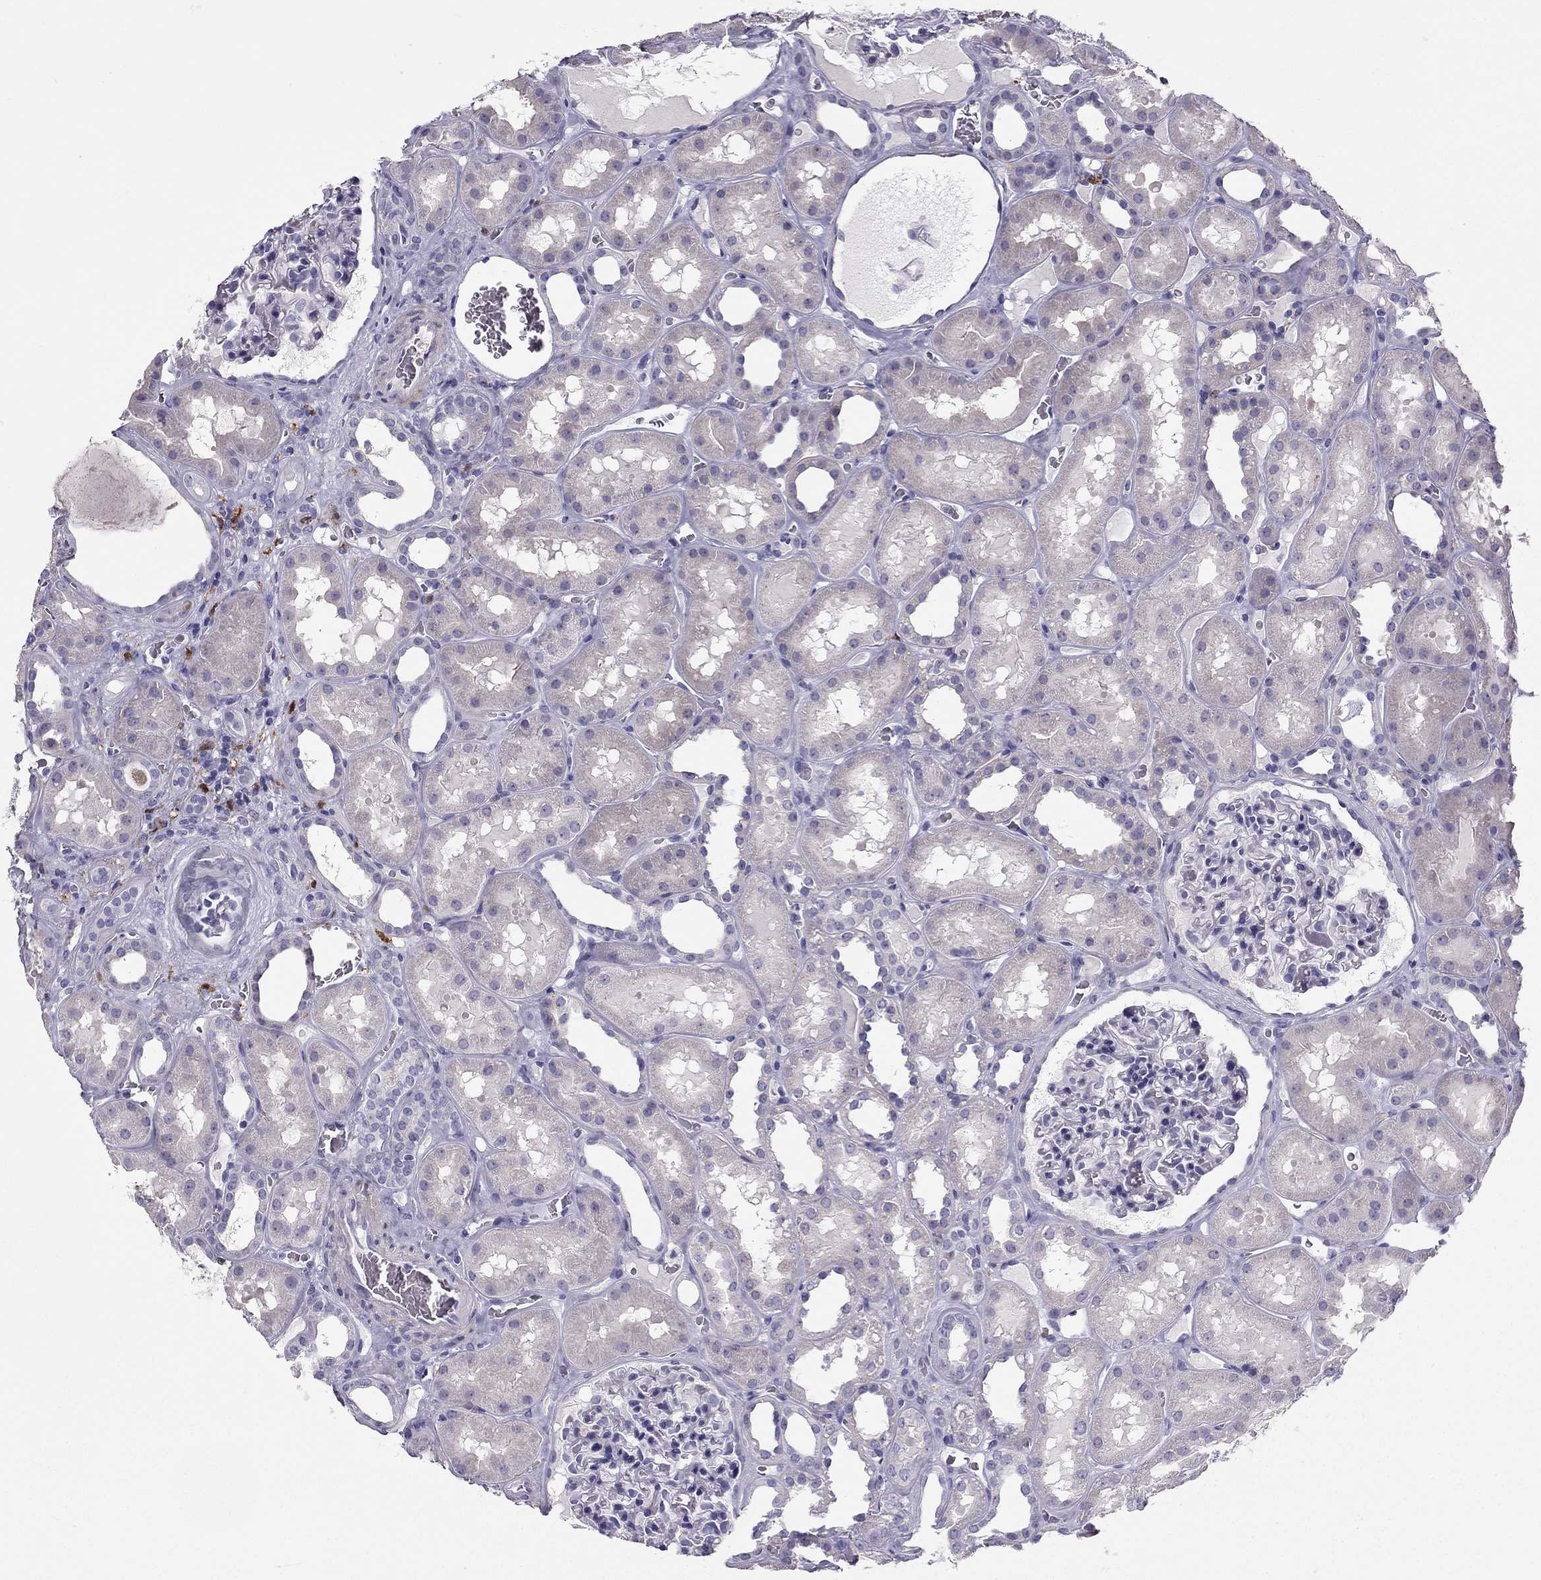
{"staining": {"intensity": "negative", "quantity": "none", "location": "none"}, "tissue": "kidney", "cell_type": "Cells in glomeruli", "image_type": "normal", "snomed": [{"axis": "morphology", "description": "Normal tissue, NOS"}, {"axis": "topography", "description": "Kidney"}], "caption": "Immunohistochemistry (IHC) of normal kidney exhibits no expression in cells in glomeruli. The staining was performed using DAB to visualize the protein expression in brown, while the nuclei were stained in blue with hematoxylin (Magnification: 20x).", "gene": "LMTK3", "patient": {"sex": "female", "age": 41}}